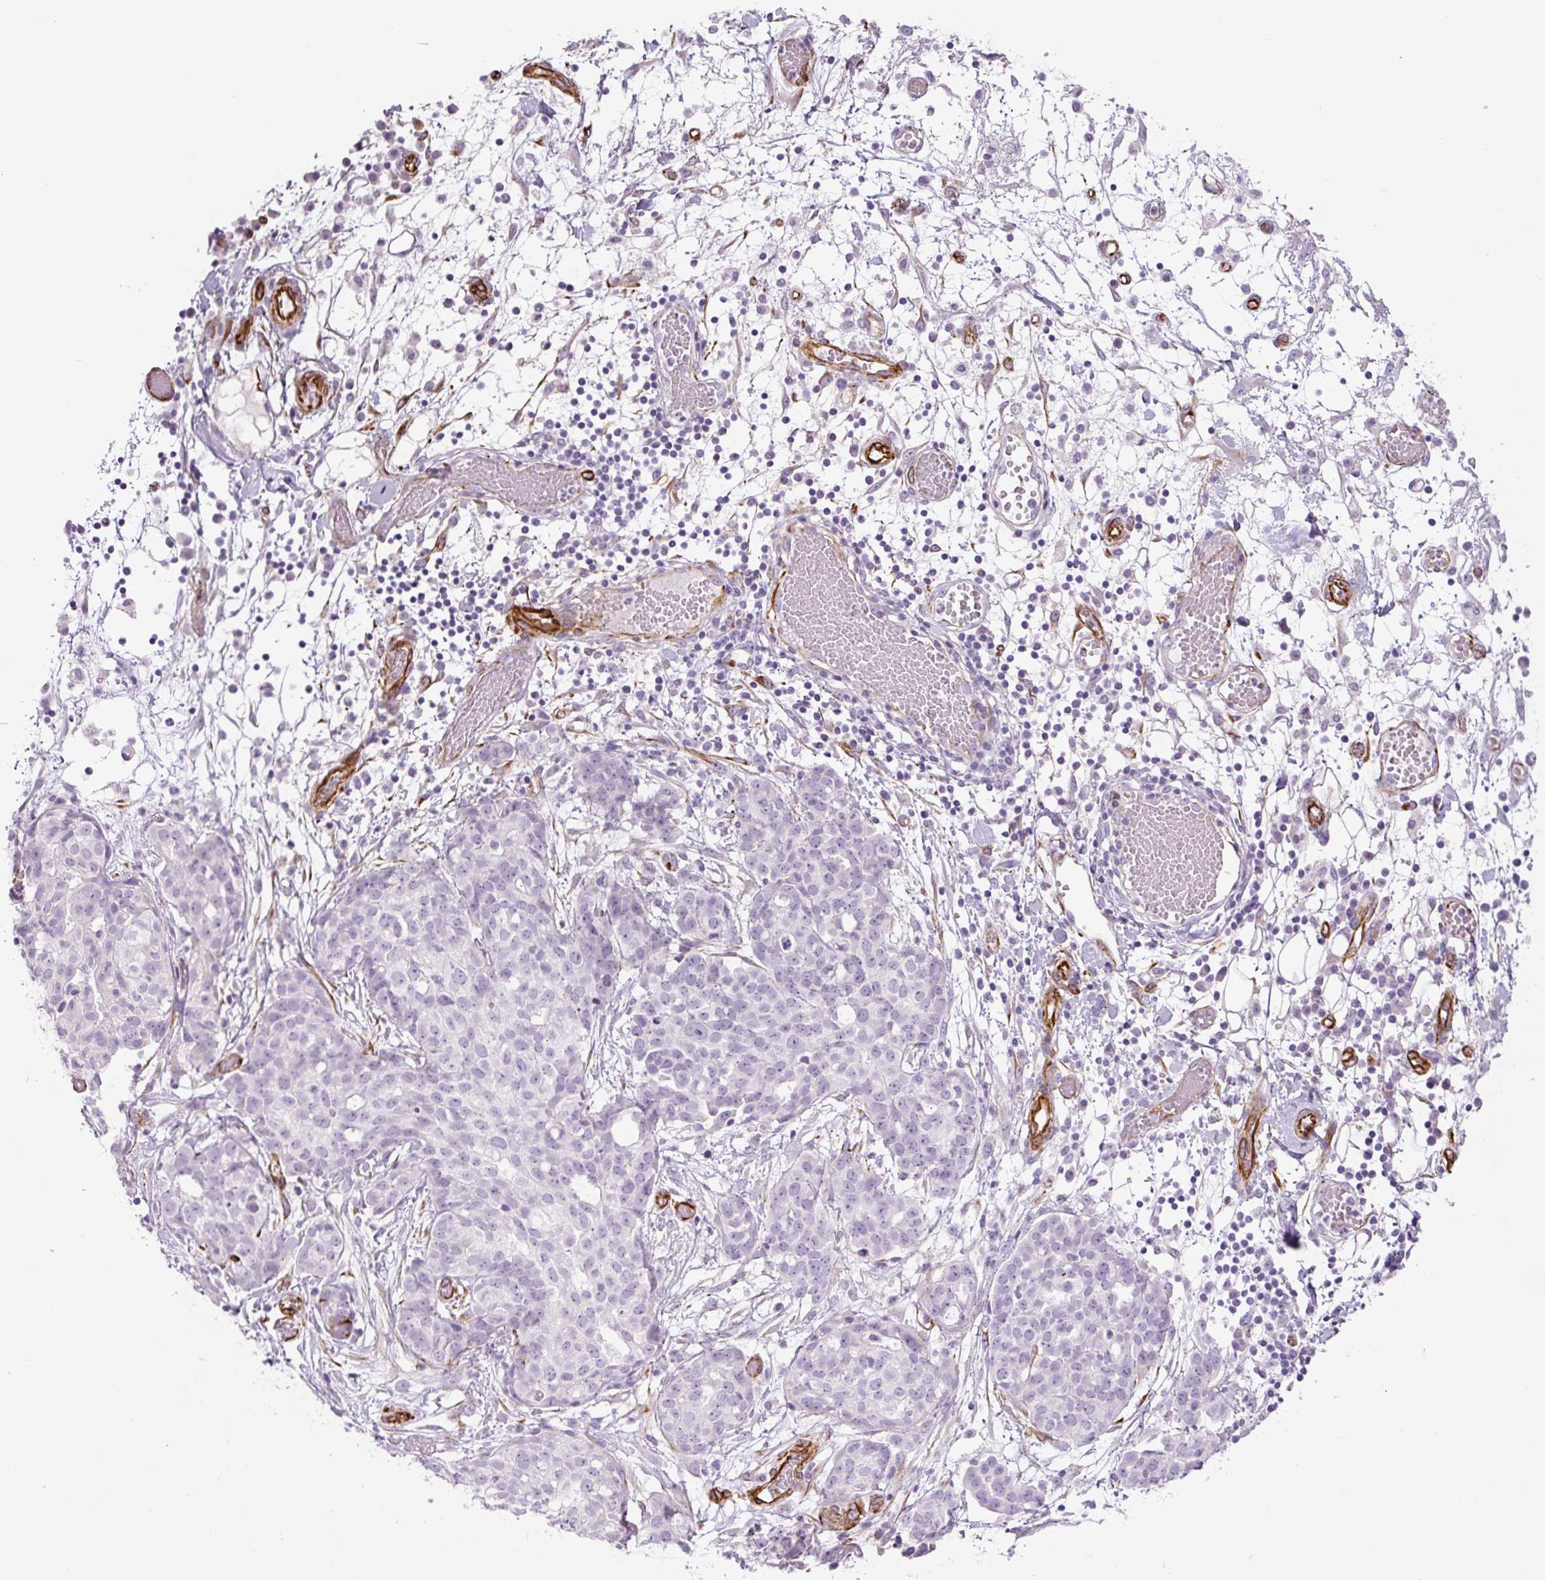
{"staining": {"intensity": "negative", "quantity": "none", "location": "none"}, "tissue": "ovarian cancer", "cell_type": "Tumor cells", "image_type": "cancer", "snomed": [{"axis": "morphology", "description": "Cystadenocarcinoma, serous, NOS"}, {"axis": "topography", "description": "Soft tissue"}, {"axis": "topography", "description": "Ovary"}], "caption": "DAB (3,3'-diaminobenzidine) immunohistochemical staining of human ovarian serous cystadenocarcinoma displays no significant positivity in tumor cells. The staining is performed using DAB (3,3'-diaminobenzidine) brown chromogen with nuclei counter-stained in using hematoxylin.", "gene": "NES", "patient": {"sex": "female", "age": 57}}